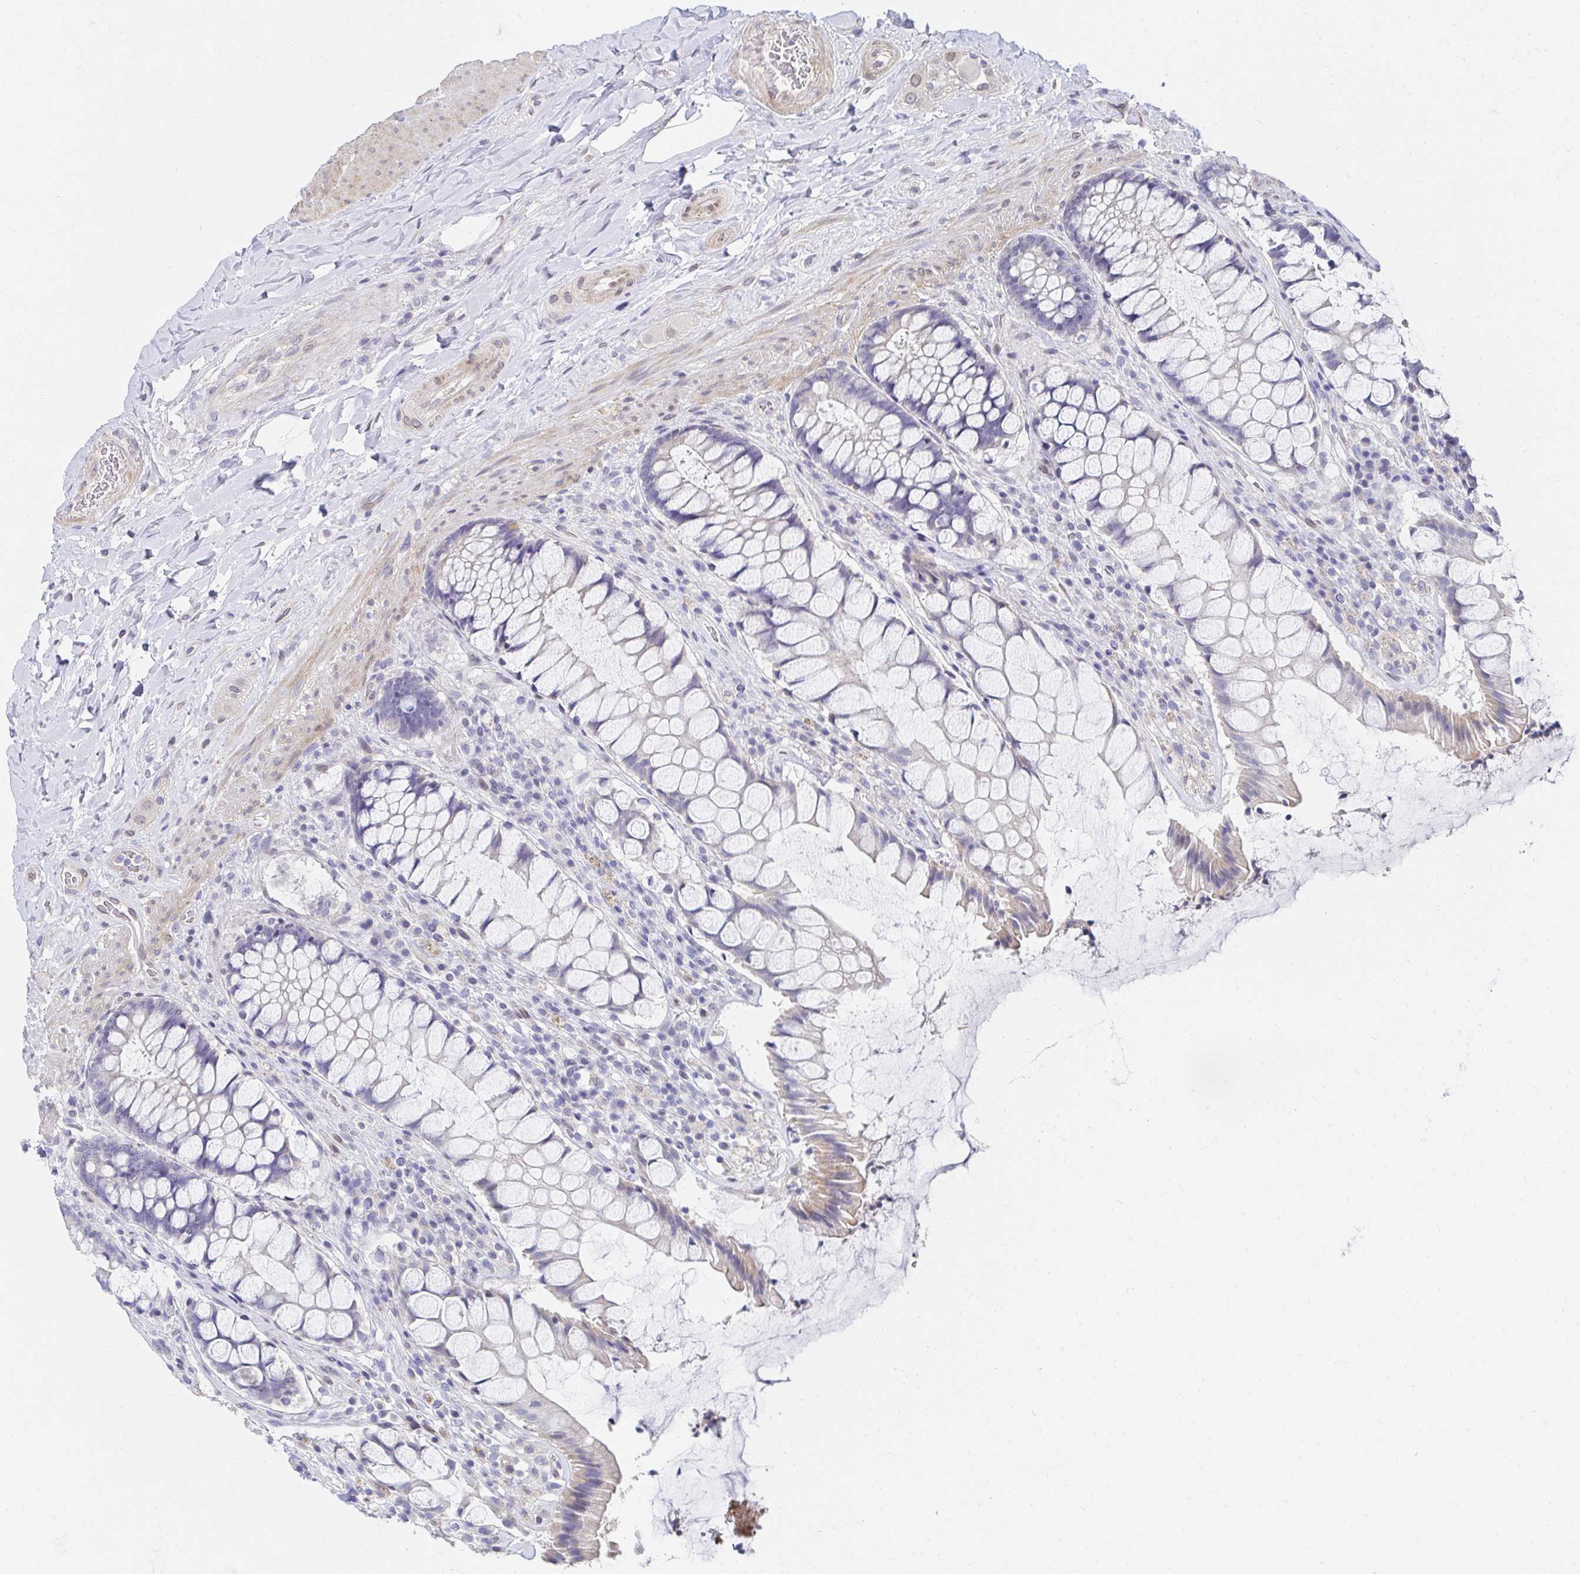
{"staining": {"intensity": "weak", "quantity": "25%-75%", "location": "cytoplasmic/membranous"}, "tissue": "rectum", "cell_type": "Glandular cells", "image_type": "normal", "snomed": [{"axis": "morphology", "description": "Normal tissue, NOS"}, {"axis": "topography", "description": "Rectum"}], "caption": "The photomicrograph demonstrates staining of benign rectum, revealing weak cytoplasmic/membranous protein positivity (brown color) within glandular cells. (Brightfield microscopy of DAB IHC at high magnification).", "gene": "AKAP14", "patient": {"sex": "female", "age": 58}}